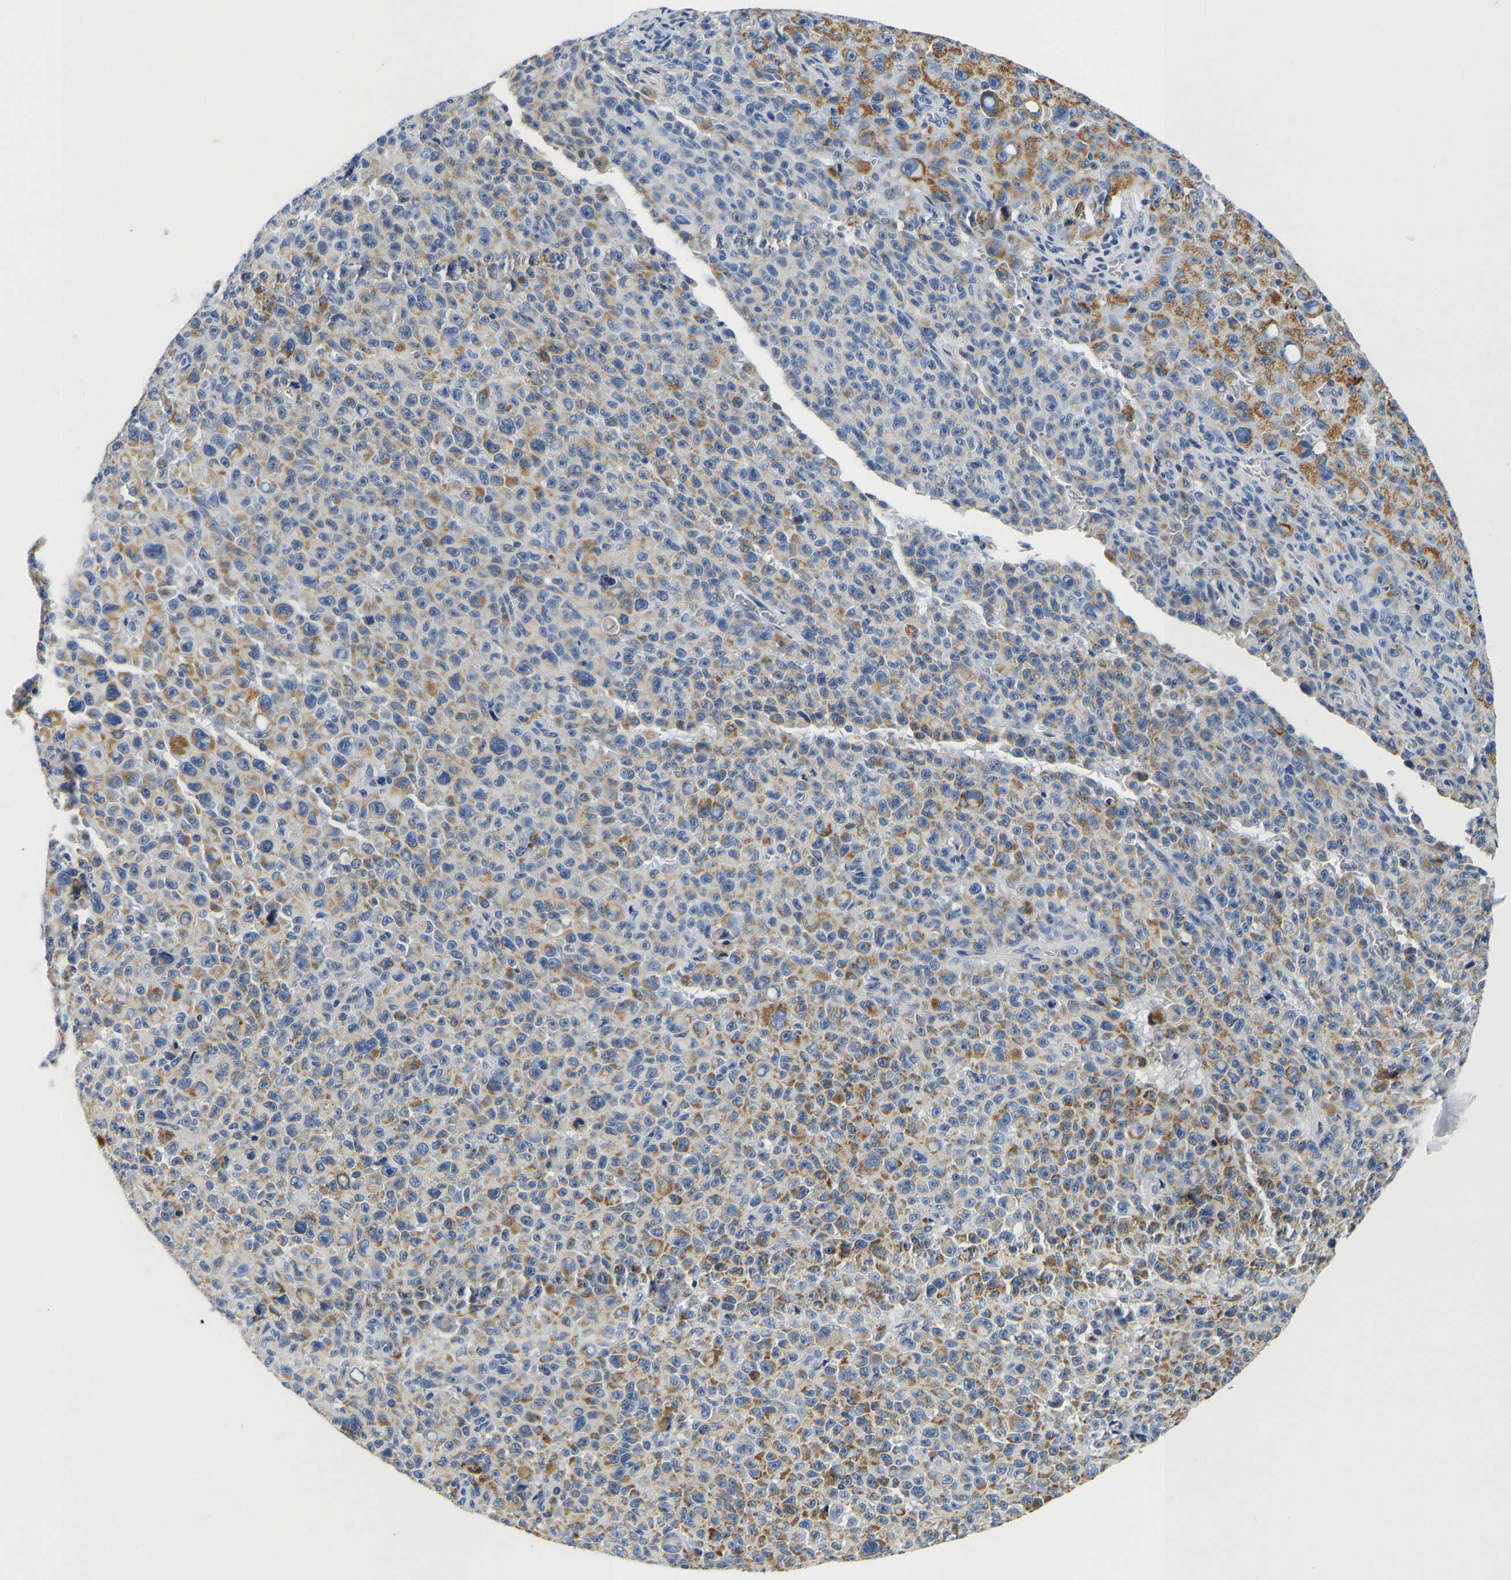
{"staining": {"intensity": "moderate", "quantity": "25%-75%", "location": "cytoplasmic/membranous"}, "tissue": "melanoma", "cell_type": "Tumor cells", "image_type": "cancer", "snomed": [{"axis": "morphology", "description": "Malignant melanoma, NOS"}, {"axis": "topography", "description": "Skin"}], "caption": "Protein expression analysis of human melanoma reveals moderate cytoplasmic/membranous expression in about 25%-75% of tumor cells.", "gene": "PCK2", "patient": {"sex": "female", "age": 82}}